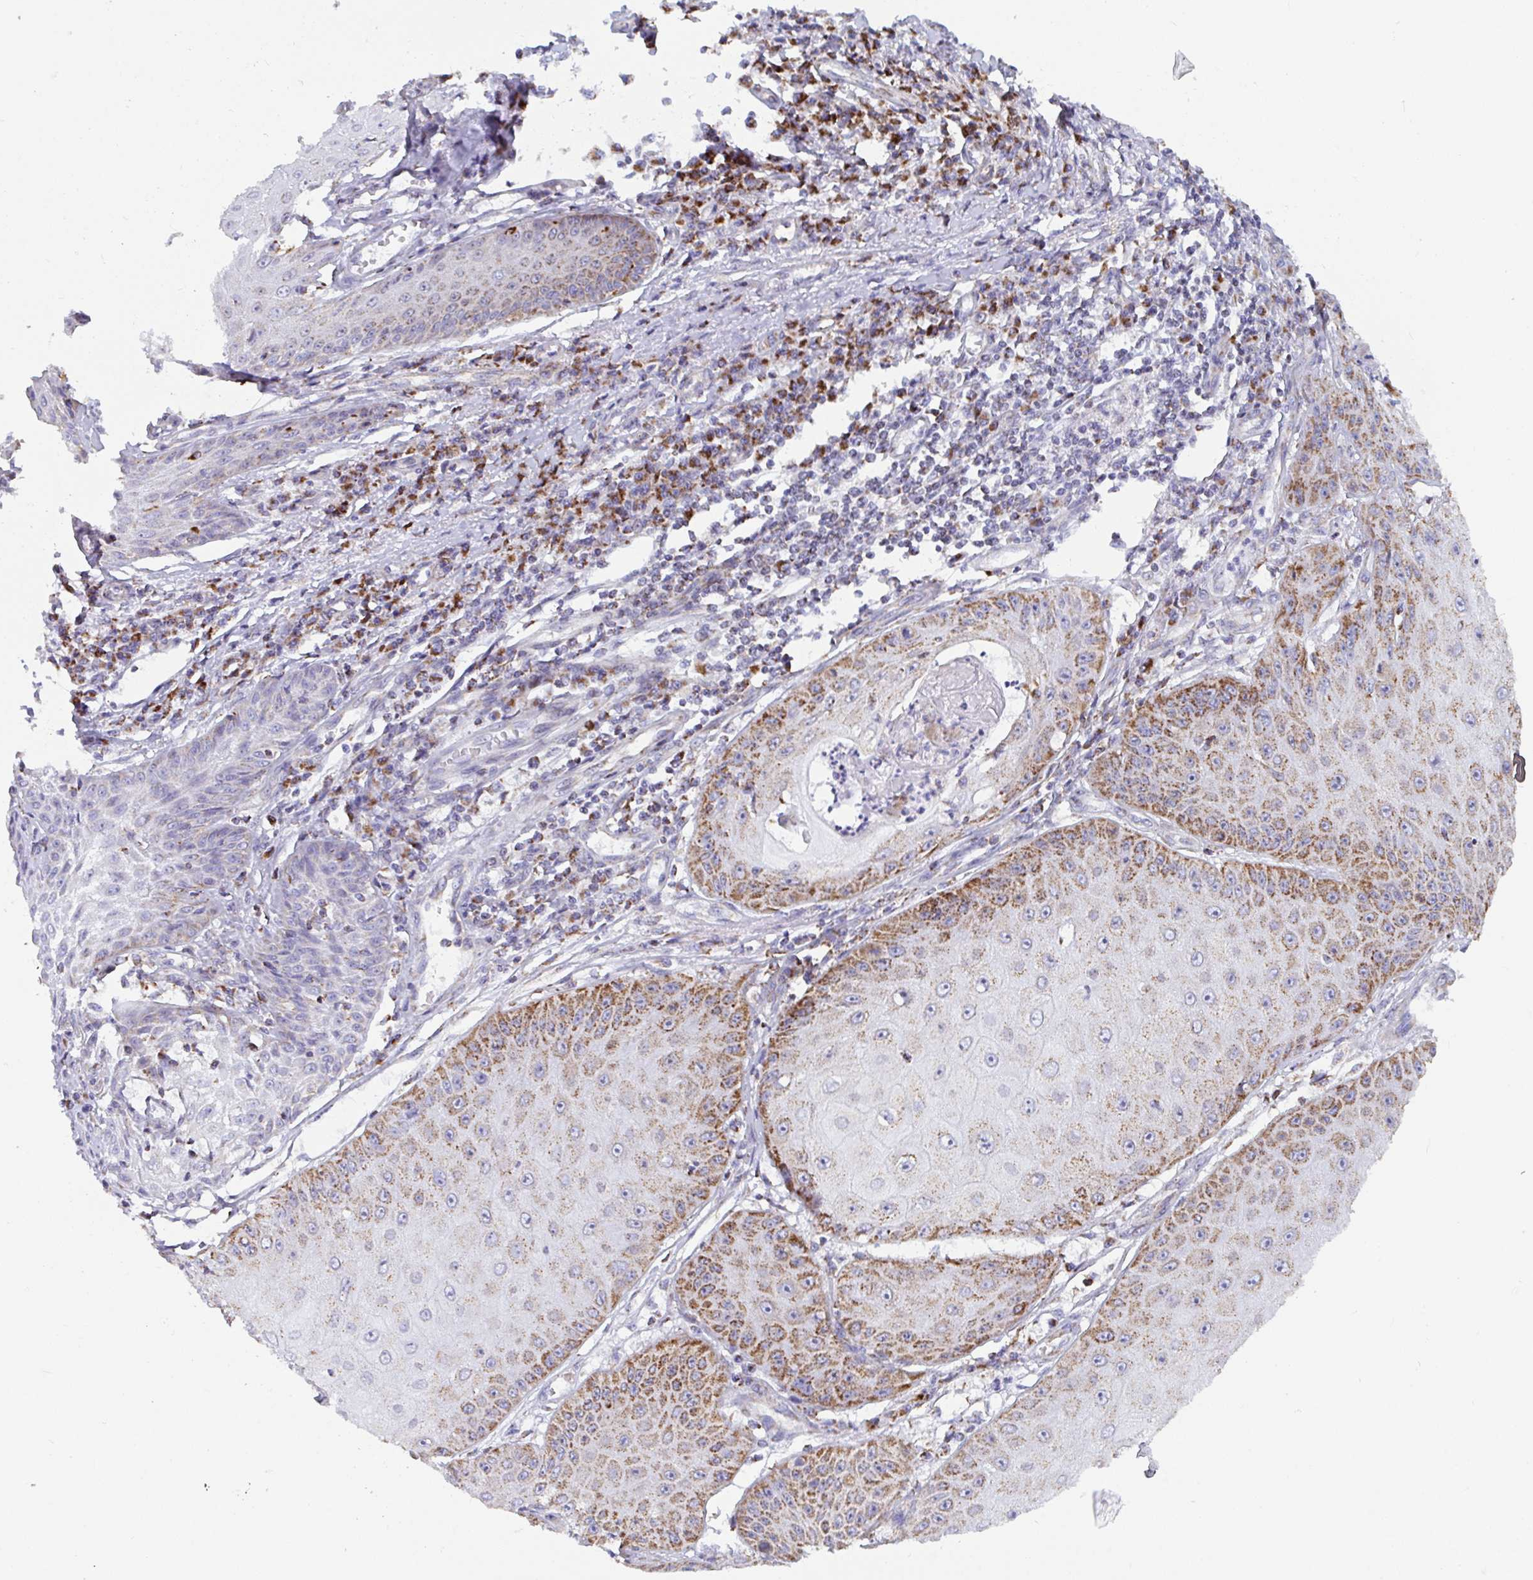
{"staining": {"intensity": "moderate", "quantity": "25%-75%", "location": "cytoplasmic/membranous"}, "tissue": "skin cancer", "cell_type": "Tumor cells", "image_type": "cancer", "snomed": [{"axis": "morphology", "description": "Squamous cell carcinoma, NOS"}, {"axis": "topography", "description": "Skin"}], "caption": "Skin cancer stained with immunohistochemistry exhibits moderate cytoplasmic/membranous staining in approximately 25%-75% of tumor cells. The protein is shown in brown color, while the nuclei are stained blue.", "gene": "ATP5MJ", "patient": {"sex": "male", "age": 70}}